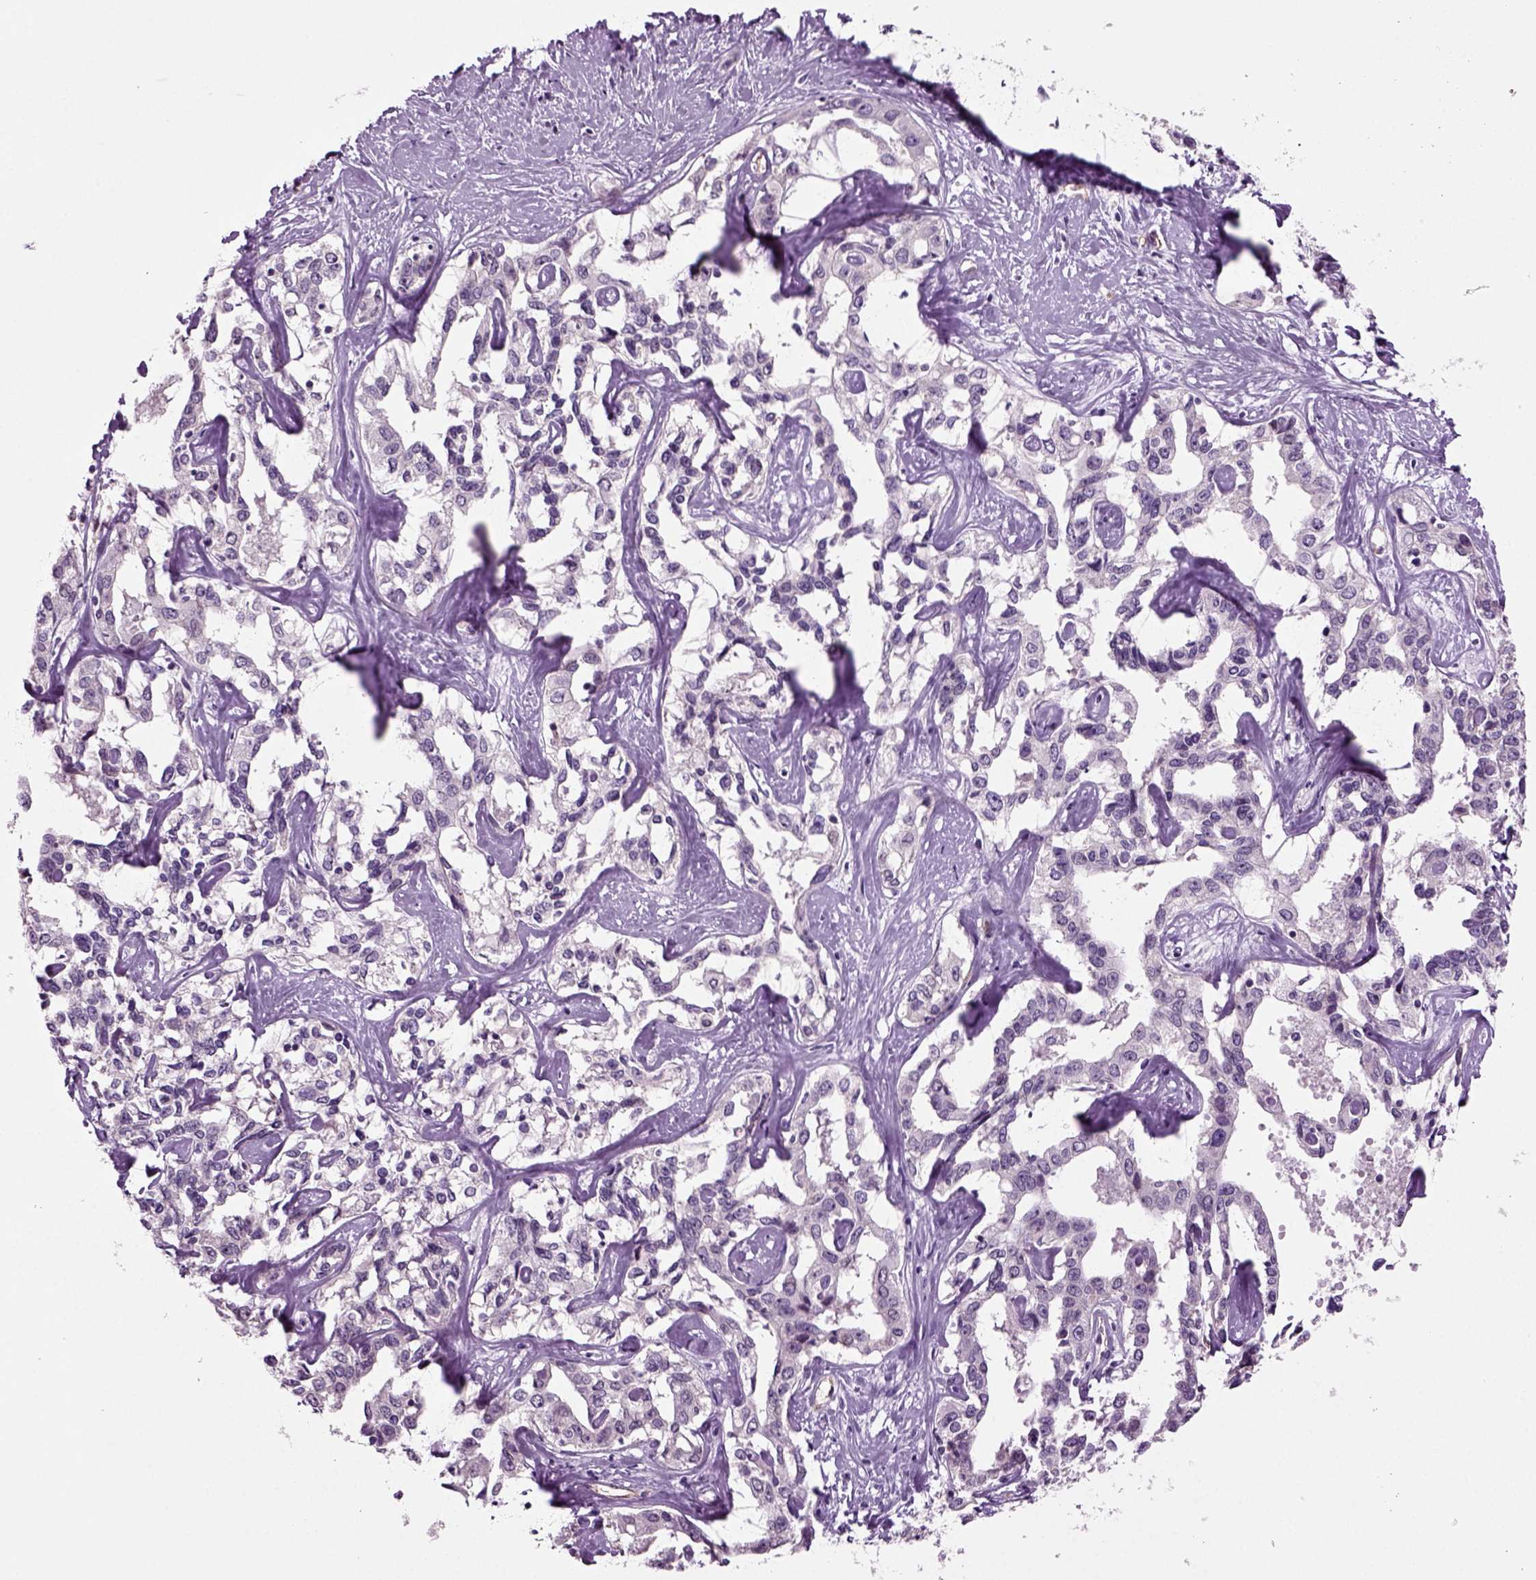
{"staining": {"intensity": "negative", "quantity": "none", "location": "none"}, "tissue": "liver cancer", "cell_type": "Tumor cells", "image_type": "cancer", "snomed": [{"axis": "morphology", "description": "Cholangiocarcinoma"}, {"axis": "topography", "description": "Liver"}], "caption": "A histopathology image of human cholangiocarcinoma (liver) is negative for staining in tumor cells. (DAB immunohistochemistry visualized using brightfield microscopy, high magnification).", "gene": "COL9A2", "patient": {"sex": "male", "age": 59}}